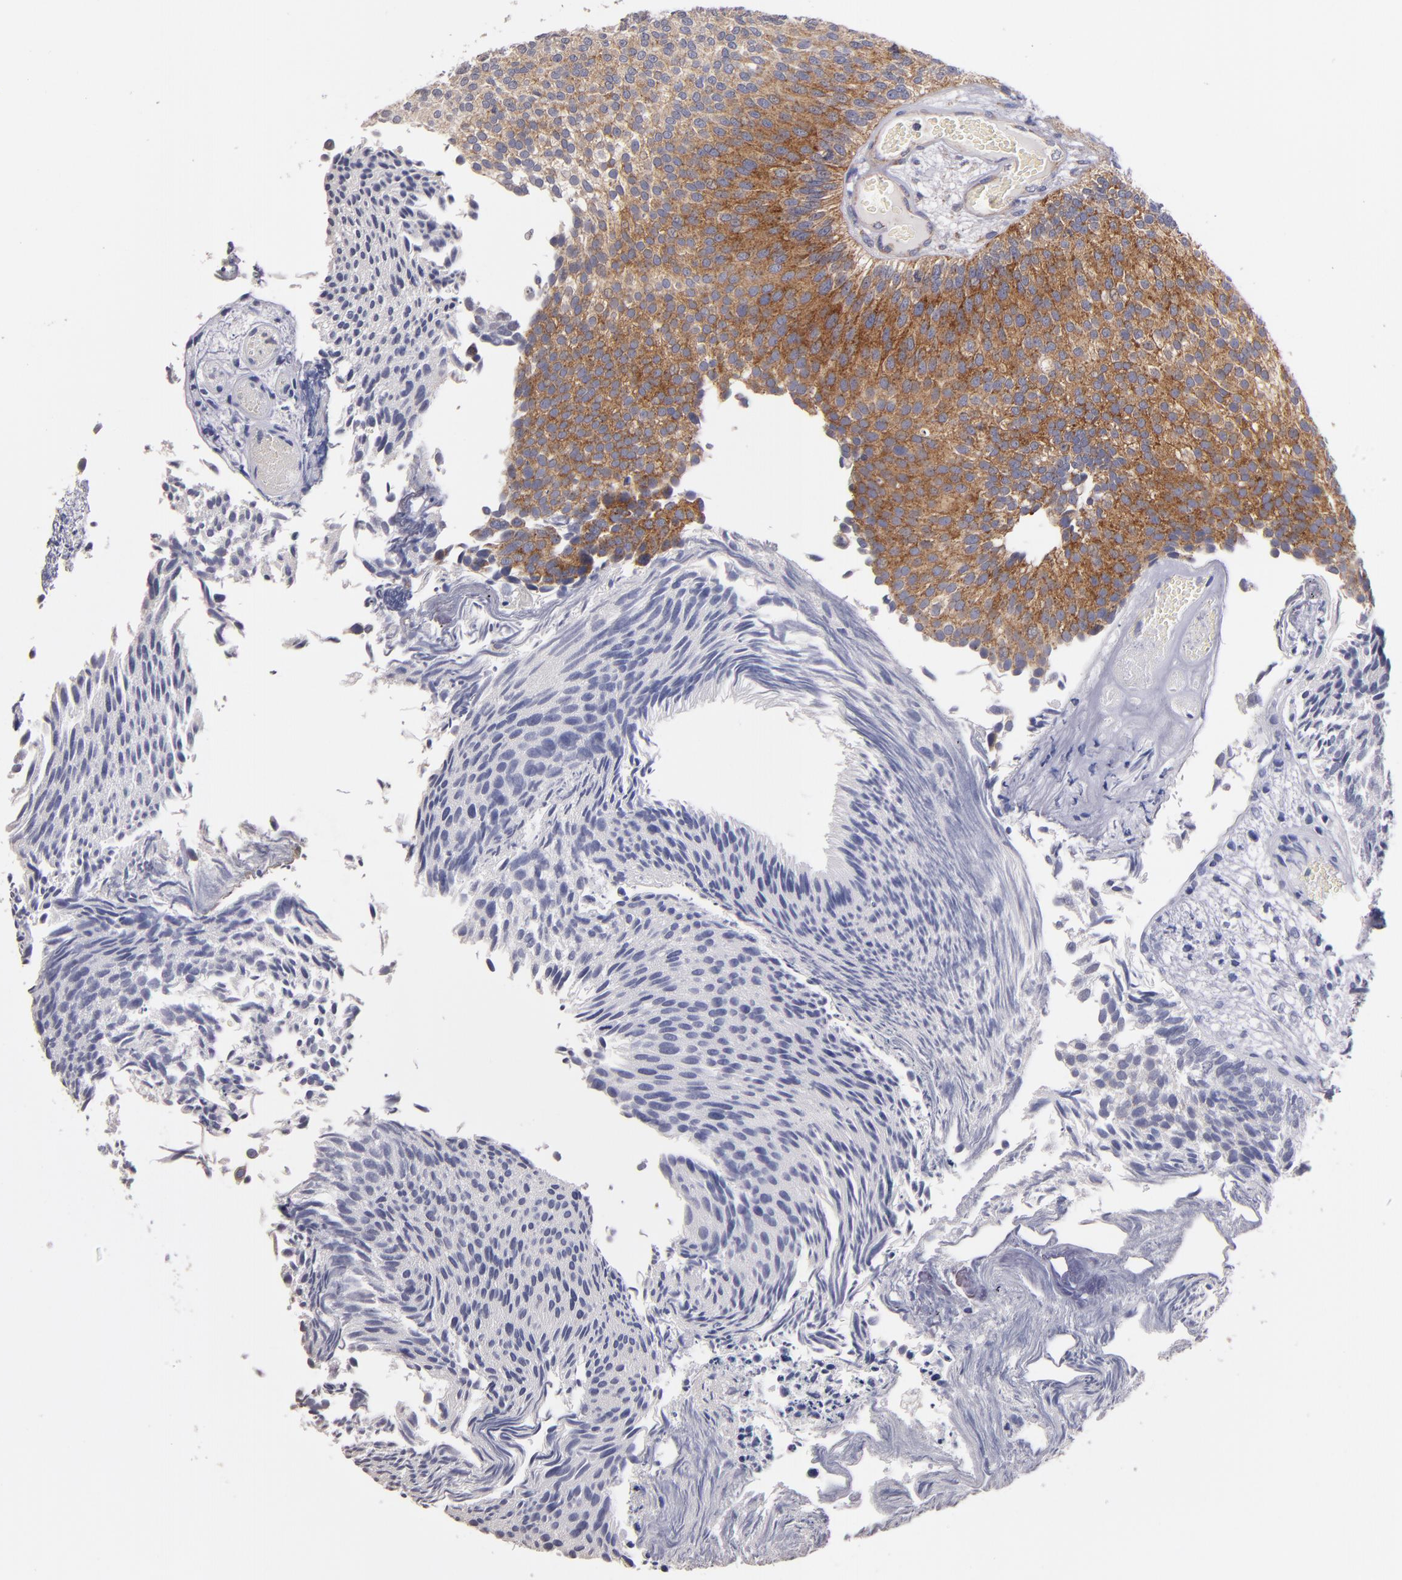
{"staining": {"intensity": "moderate", "quantity": "25%-75%", "location": "cytoplasmic/membranous"}, "tissue": "urothelial cancer", "cell_type": "Tumor cells", "image_type": "cancer", "snomed": [{"axis": "morphology", "description": "Urothelial carcinoma, Low grade"}, {"axis": "topography", "description": "Urinary bladder"}], "caption": "Low-grade urothelial carcinoma stained with DAB immunohistochemistry (IHC) demonstrates medium levels of moderate cytoplasmic/membranous positivity in approximately 25%-75% of tumor cells.", "gene": "CLTA", "patient": {"sex": "male", "age": 84}}